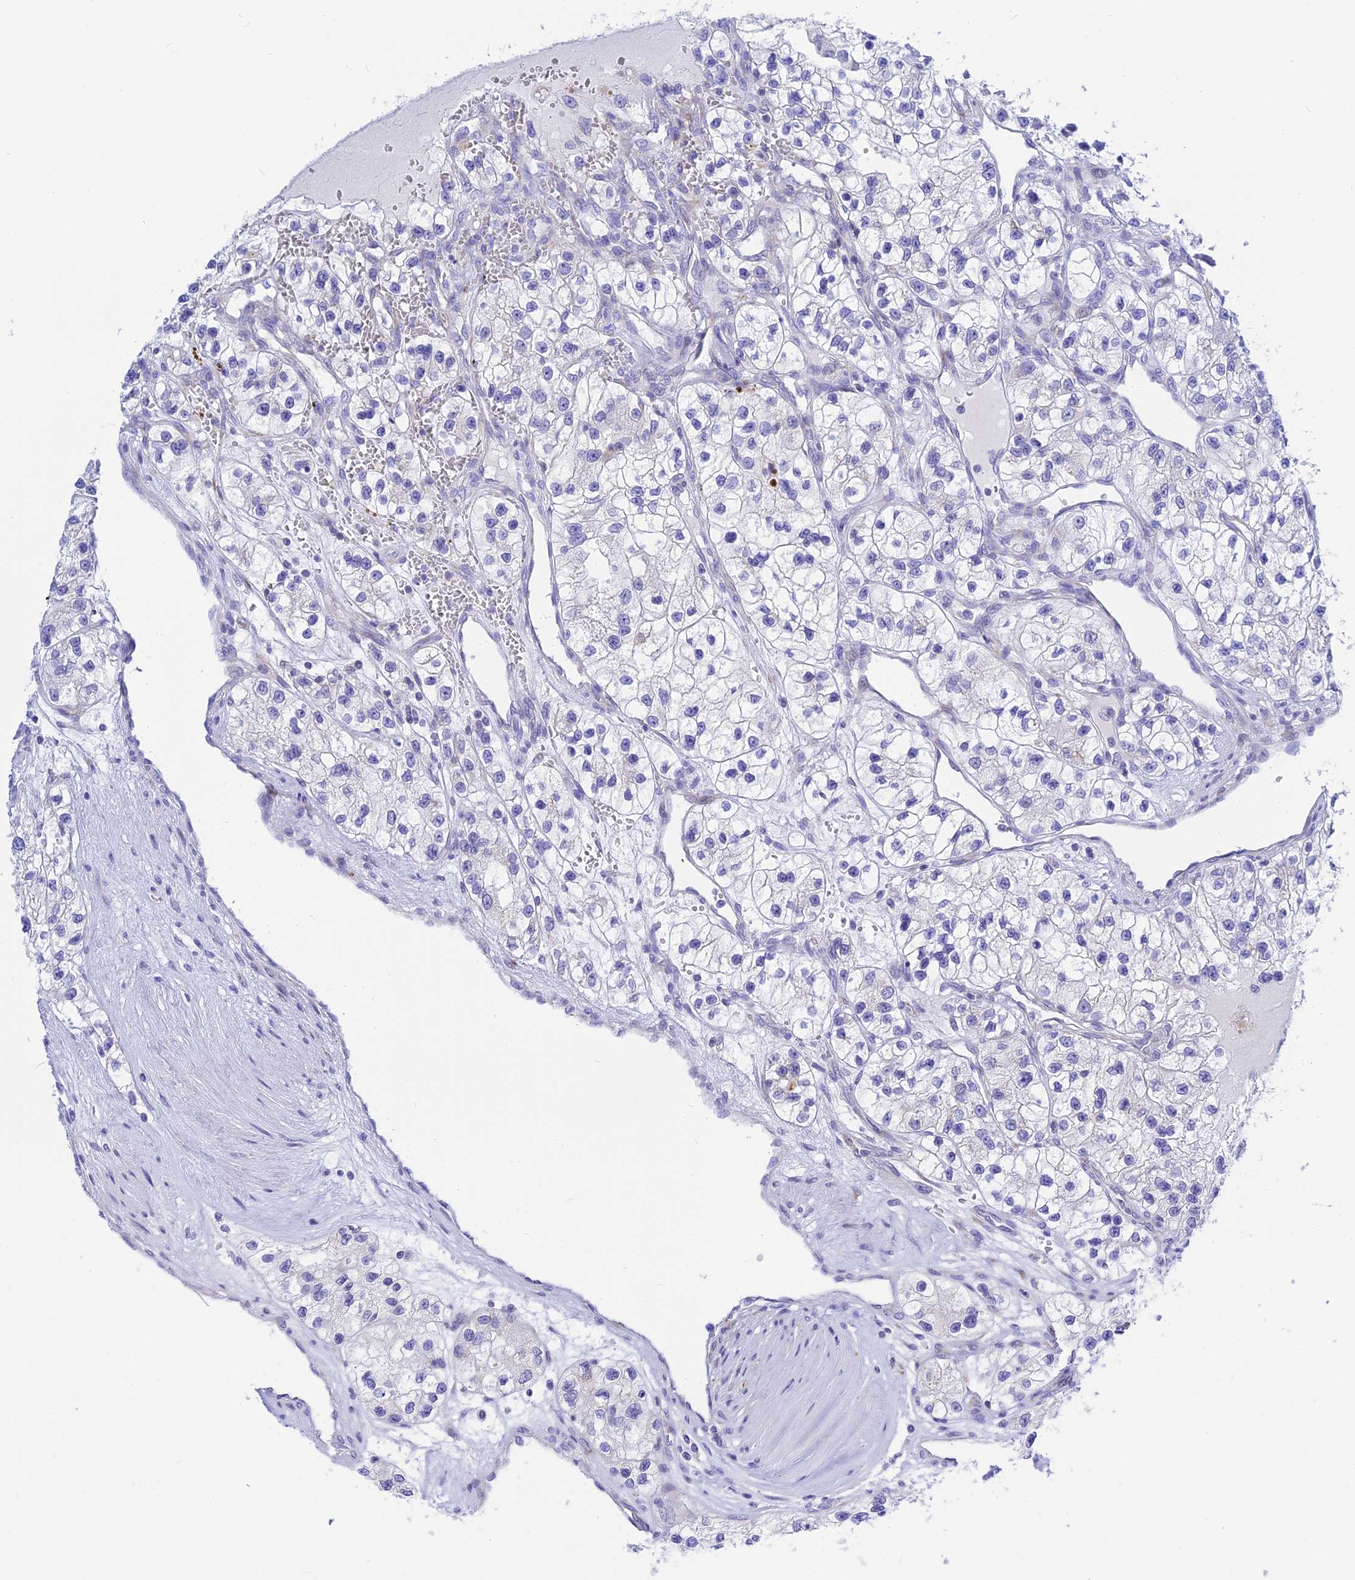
{"staining": {"intensity": "negative", "quantity": "none", "location": "none"}, "tissue": "renal cancer", "cell_type": "Tumor cells", "image_type": "cancer", "snomed": [{"axis": "morphology", "description": "Adenocarcinoma, NOS"}, {"axis": "topography", "description": "Kidney"}], "caption": "The histopathology image displays no staining of tumor cells in adenocarcinoma (renal).", "gene": "CNOT6", "patient": {"sex": "female", "age": 57}}